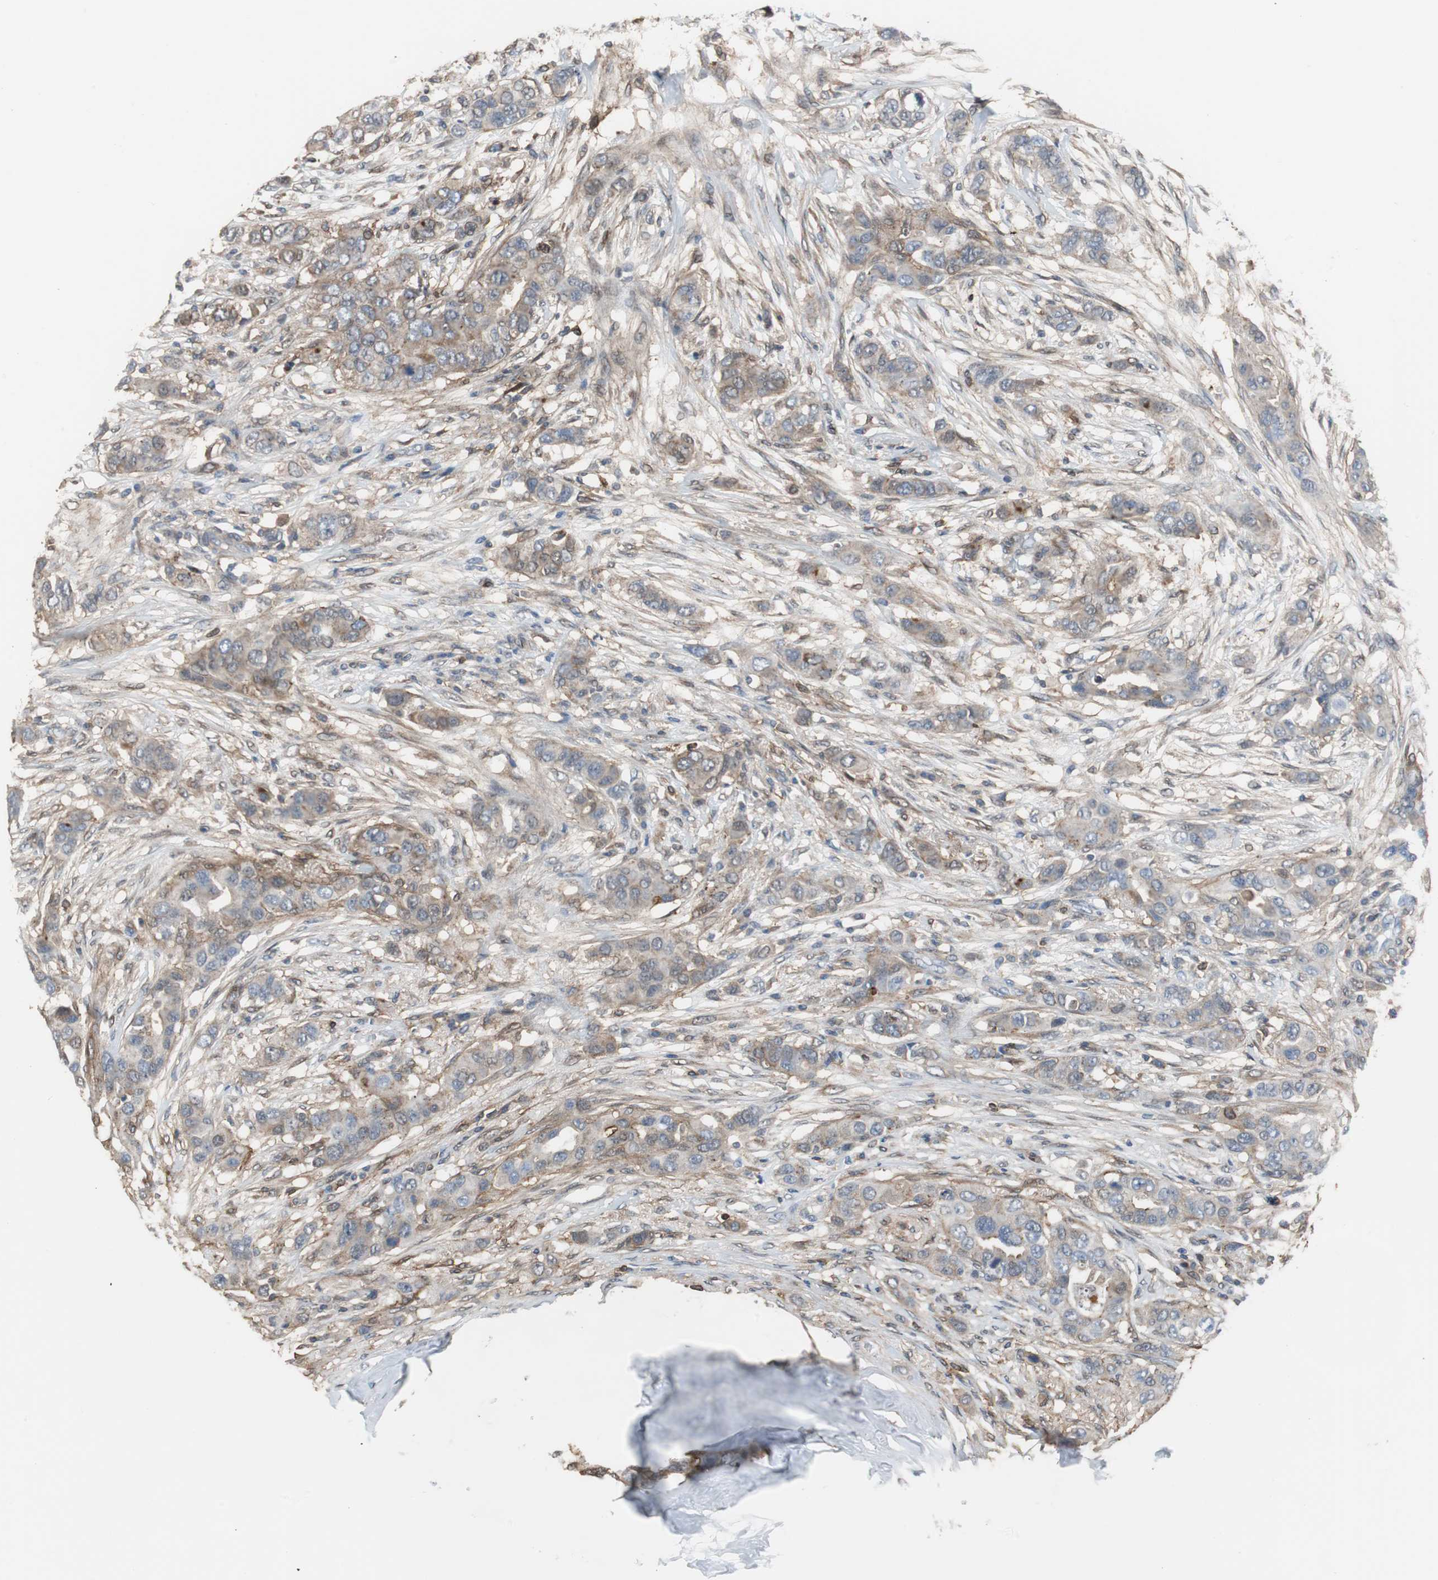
{"staining": {"intensity": "weak", "quantity": "25%-75%", "location": "cytoplasmic/membranous"}, "tissue": "breast cancer", "cell_type": "Tumor cells", "image_type": "cancer", "snomed": [{"axis": "morphology", "description": "Duct carcinoma"}, {"axis": "topography", "description": "Breast"}], "caption": "Immunohistochemistry (IHC) staining of breast cancer (infiltrating ductal carcinoma), which exhibits low levels of weak cytoplasmic/membranous positivity in about 25%-75% of tumor cells indicating weak cytoplasmic/membranous protein positivity. The staining was performed using DAB (brown) for protein detection and nuclei were counterstained in hematoxylin (blue).", "gene": "ANXA4", "patient": {"sex": "female", "age": 50}}